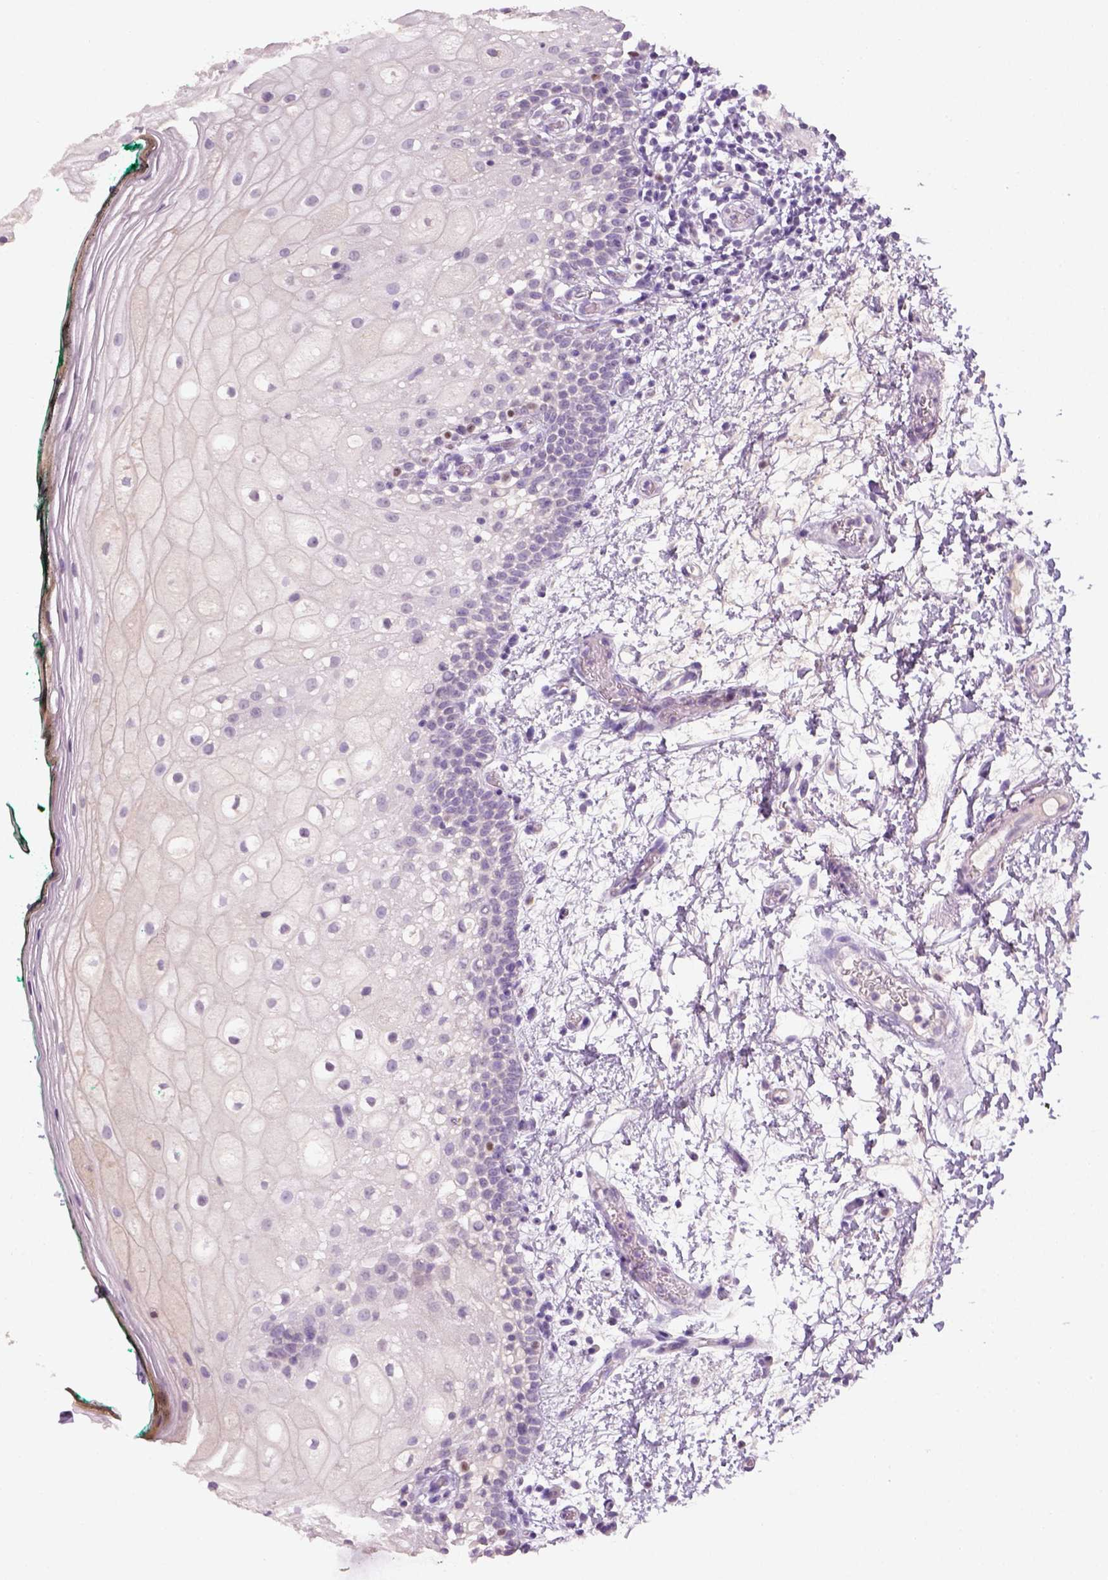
{"staining": {"intensity": "negative", "quantity": "none", "location": "none"}, "tissue": "oral mucosa", "cell_type": "Squamous epithelial cells", "image_type": "normal", "snomed": [{"axis": "morphology", "description": "Normal tissue, NOS"}, {"axis": "topography", "description": "Oral tissue"}], "caption": "Immunohistochemical staining of normal human oral mucosa exhibits no significant expression in squamous epithelial cells. (DAB IHC with hematoxylin counter stain).", "gene": "GFI1B", "patient": {"sex": "female", "age": 83}}